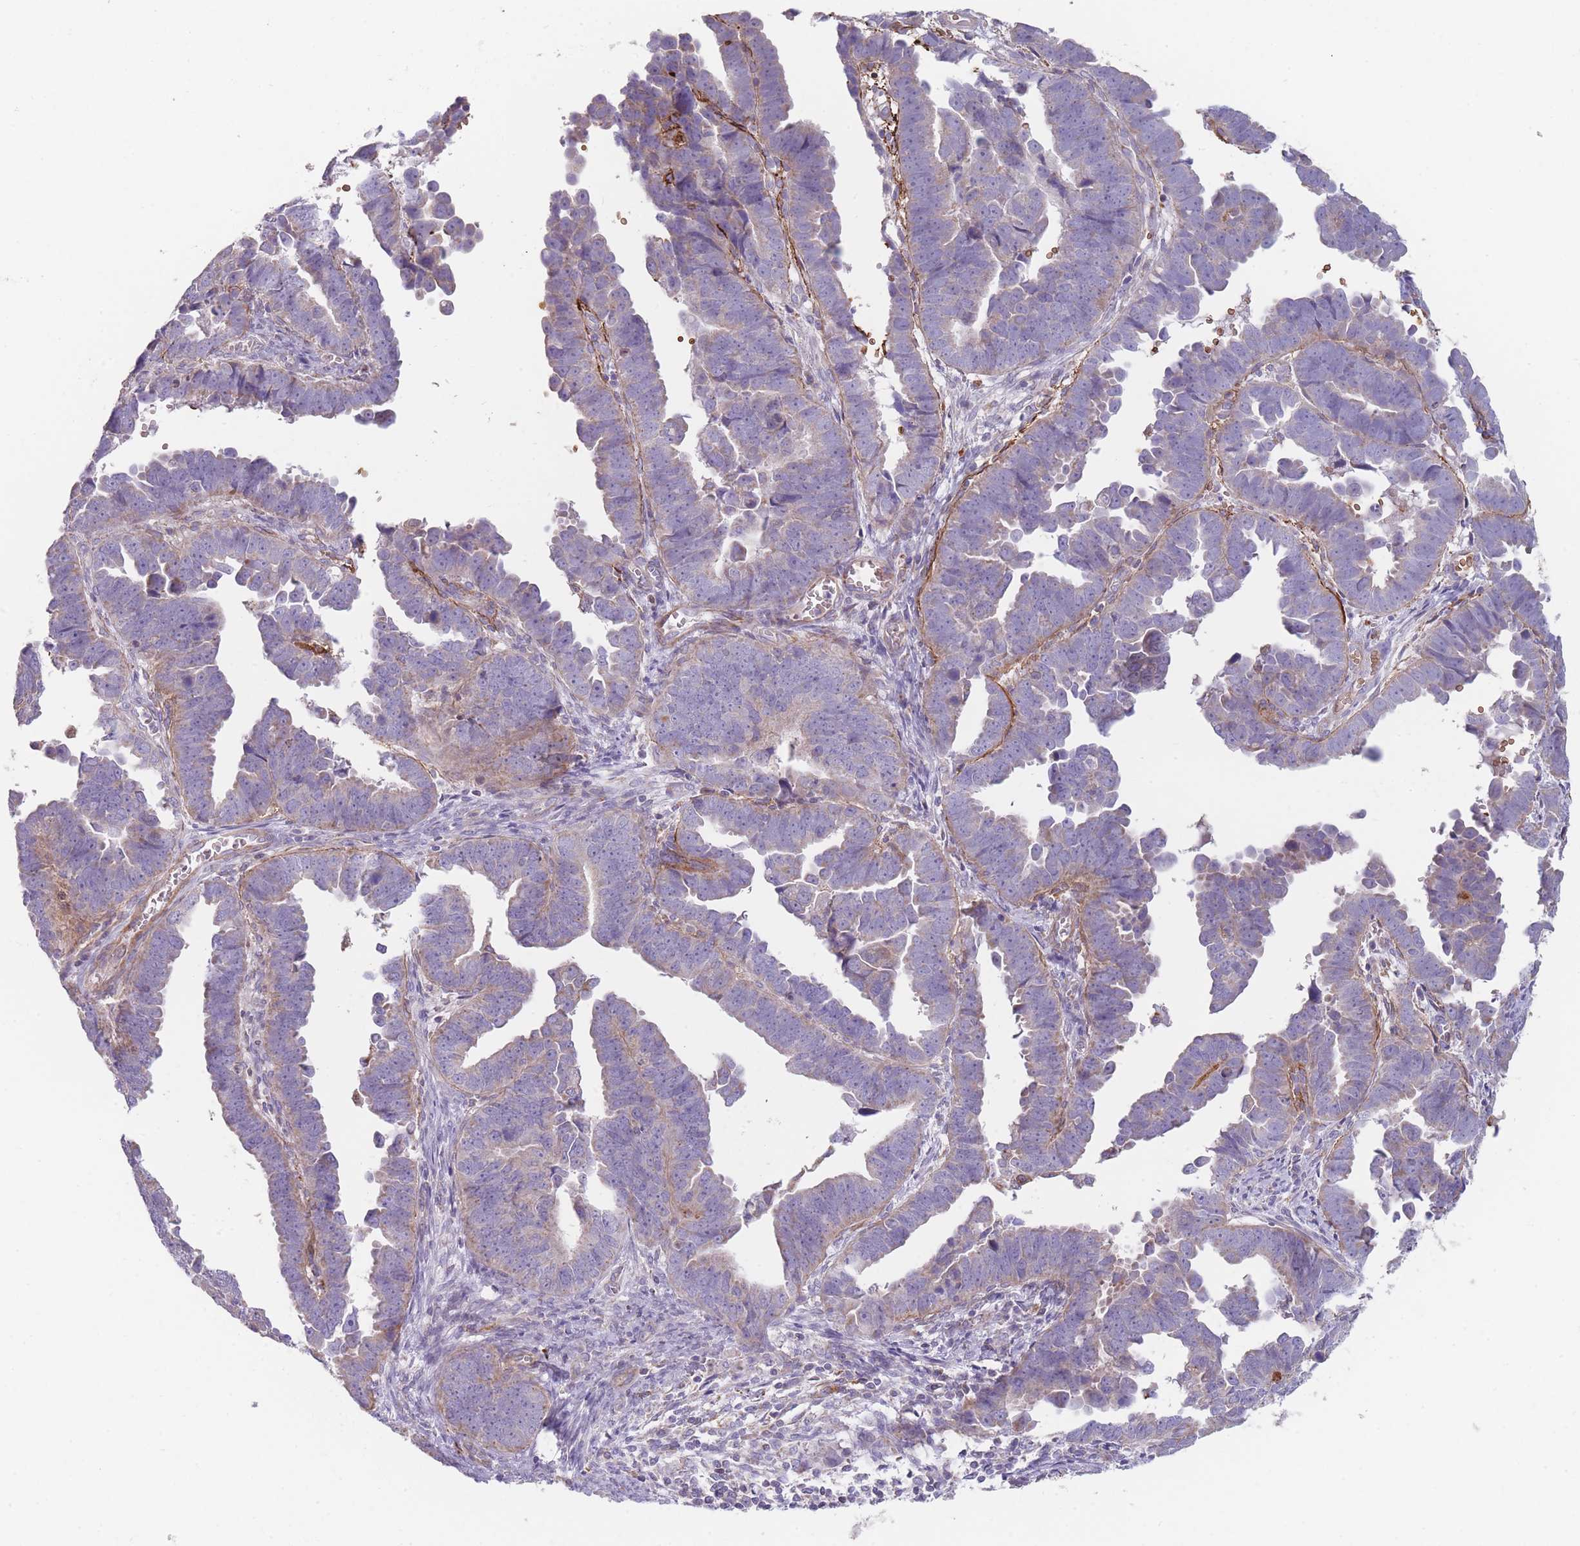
{"staining": {"intensity": "negative", "quantity": "none", "location": "none"}, "tissue": "endometrial cancer", "cell_type": "Tumor cells", "image_type": "cancer", "snomed": [{"axis": "morphology", "description": "Adenocarcinoma, NOS"}, {"axis": "topography", "description": "Endometrium"}], "caption": "Protein analysis of adenocarcinoma (endometrial) shows no significant expression in tumor cells.", "gene": "SMPD4", "patient": {"sex": "female", "age": 75}}